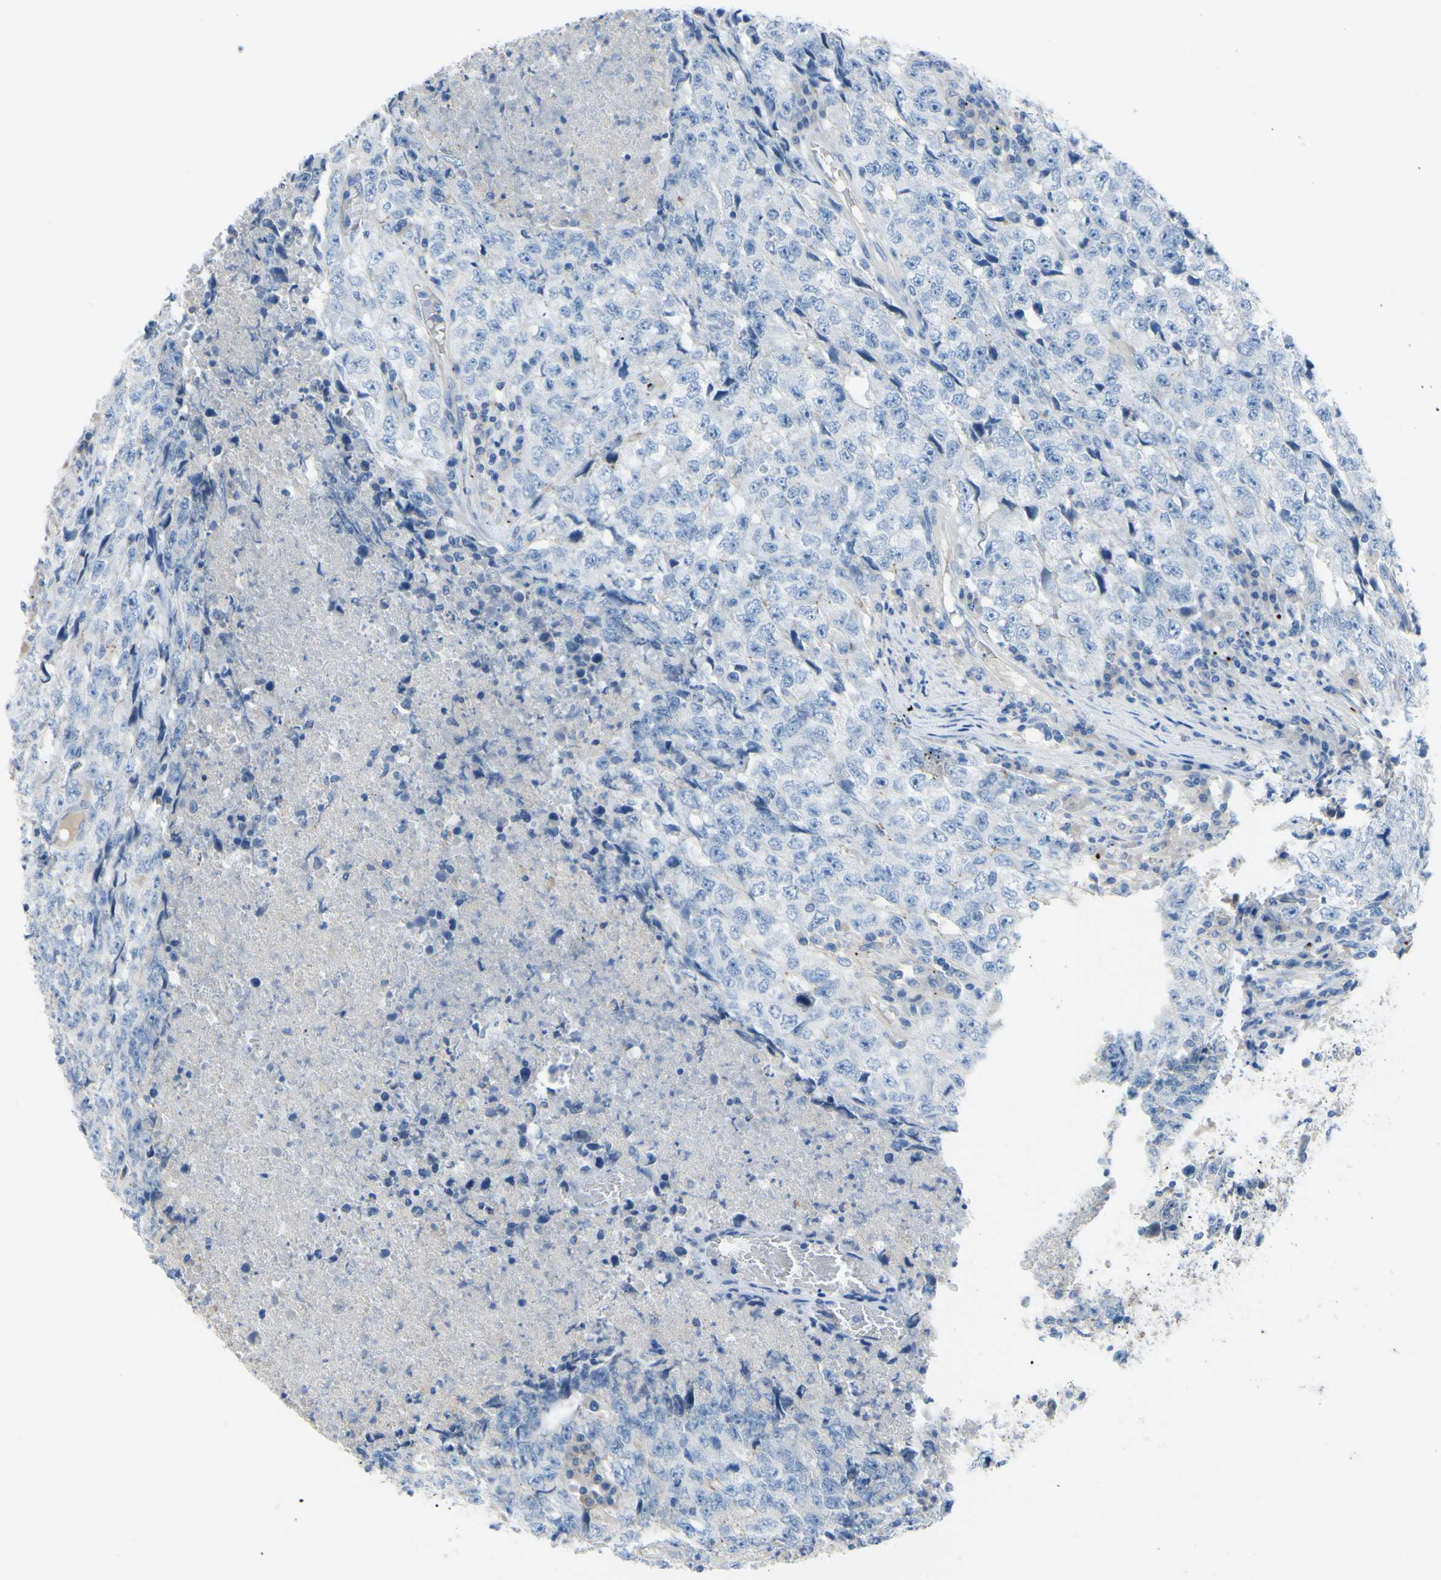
{"staining": {"intensity": "negative", "quantity": "none", "location": "none"}, "tissue": "testis cancer", "cell_type": "Tumor cells", "image_type": "cancer", "snomed": [{"axis": "morphology", "description": "Necrosis, NOS"}, {"axis": "morphology", "description": "Carcinoma, Embryonal, NOS"}, {"axis": "topography", "description": "Testis"}], "caption": "Protein analysis of testis embryonal carcinoma displays no significant staining in tumor cells.", "gene": "TMEM59L", "patient": {"sex": "male", "age": 19}}